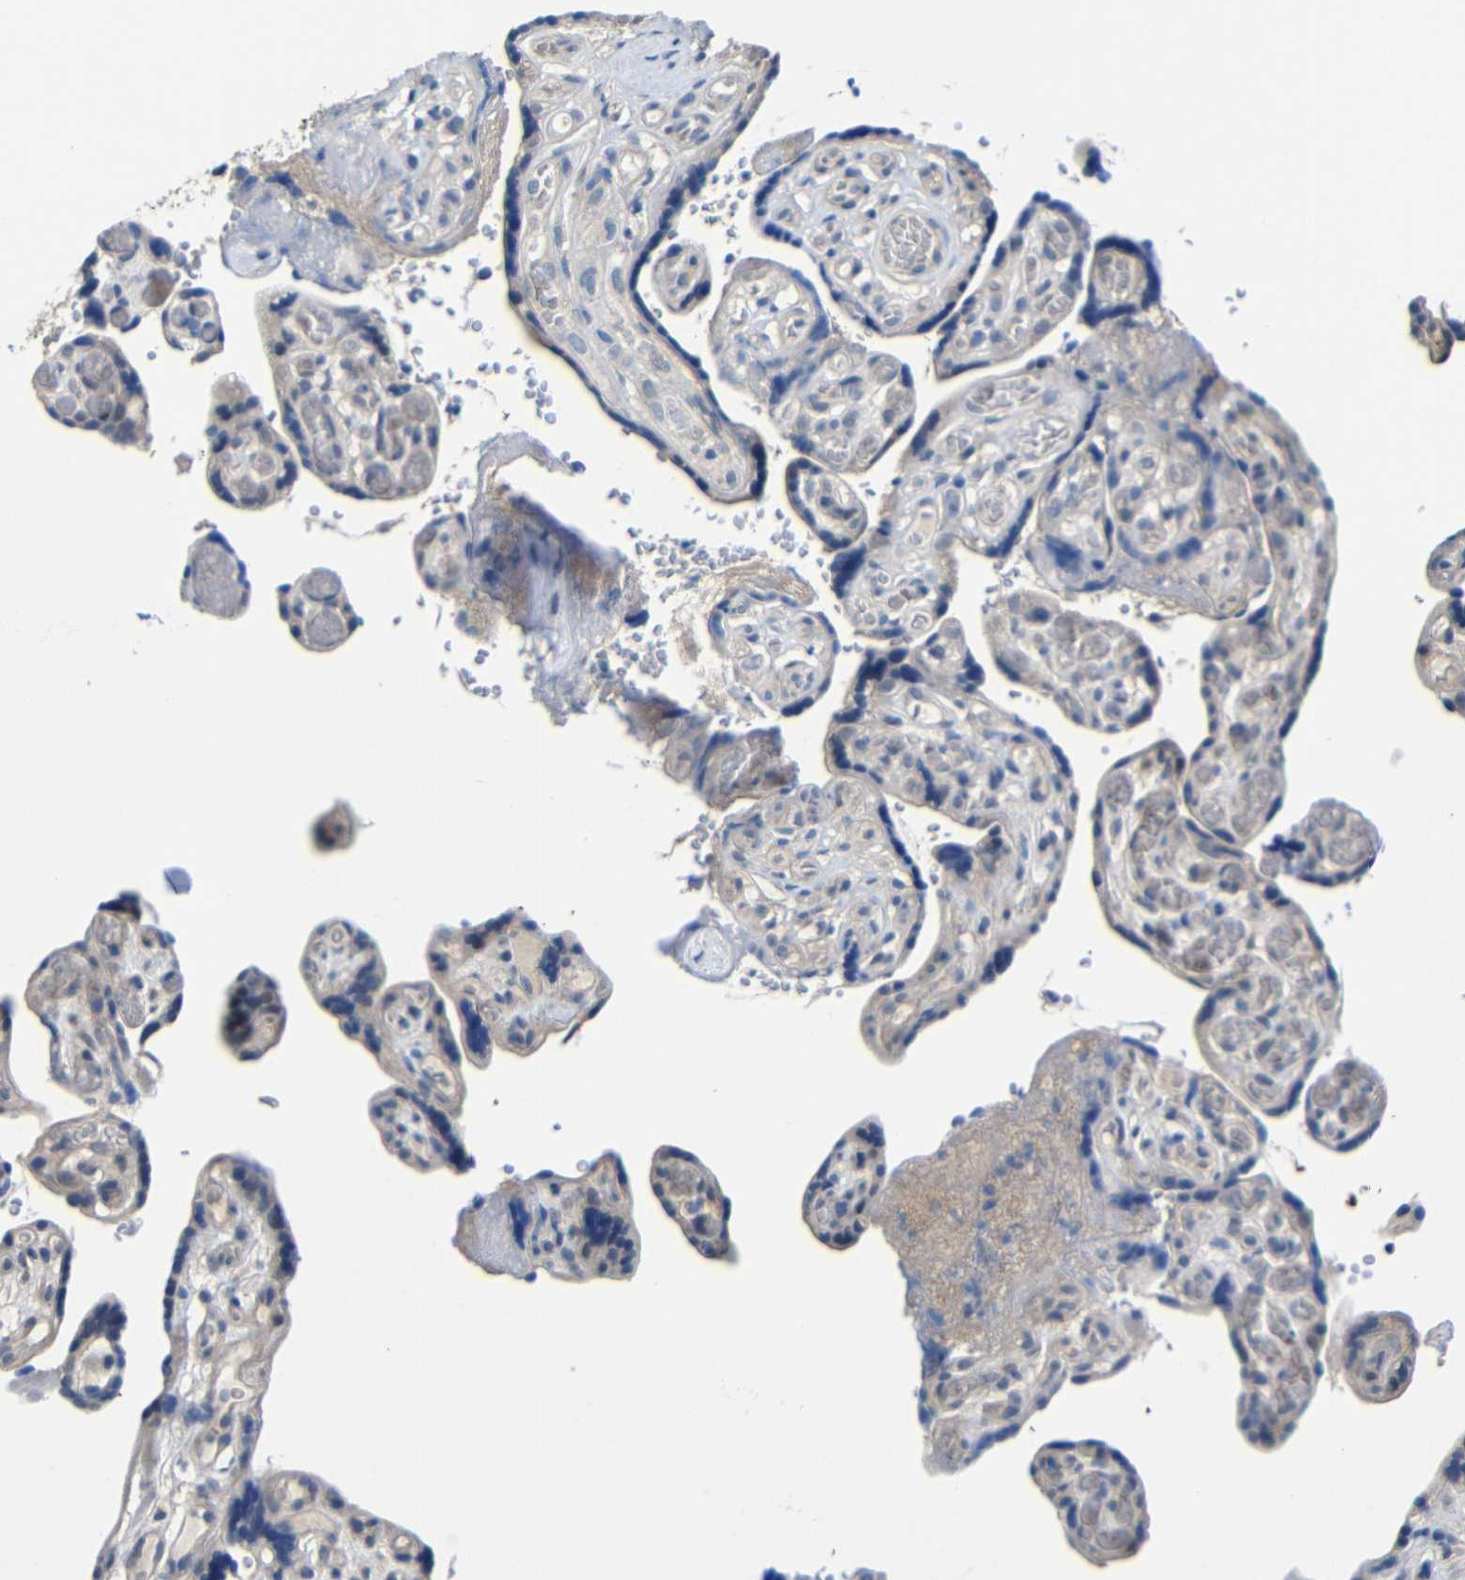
{"staining": {"intensity": "negative", "quantity": "none", "location": "none"}, "tissue": "placenta", "cell_type": "Decidual cells", "image_type": "normal", "snomed": [{"axis": "morphology", "description": "Normal tissue, NOS"}, {"axis": "topography", "description": "Placenta"}], "caption": "DAB (3,3'-diaminobenzidine) immunohistochemical staining of unremarkable placenta reveals no significant positivity in decidual cells.", "gene": "ZNF90", "patient": {"sex": "female", "age": 30}}